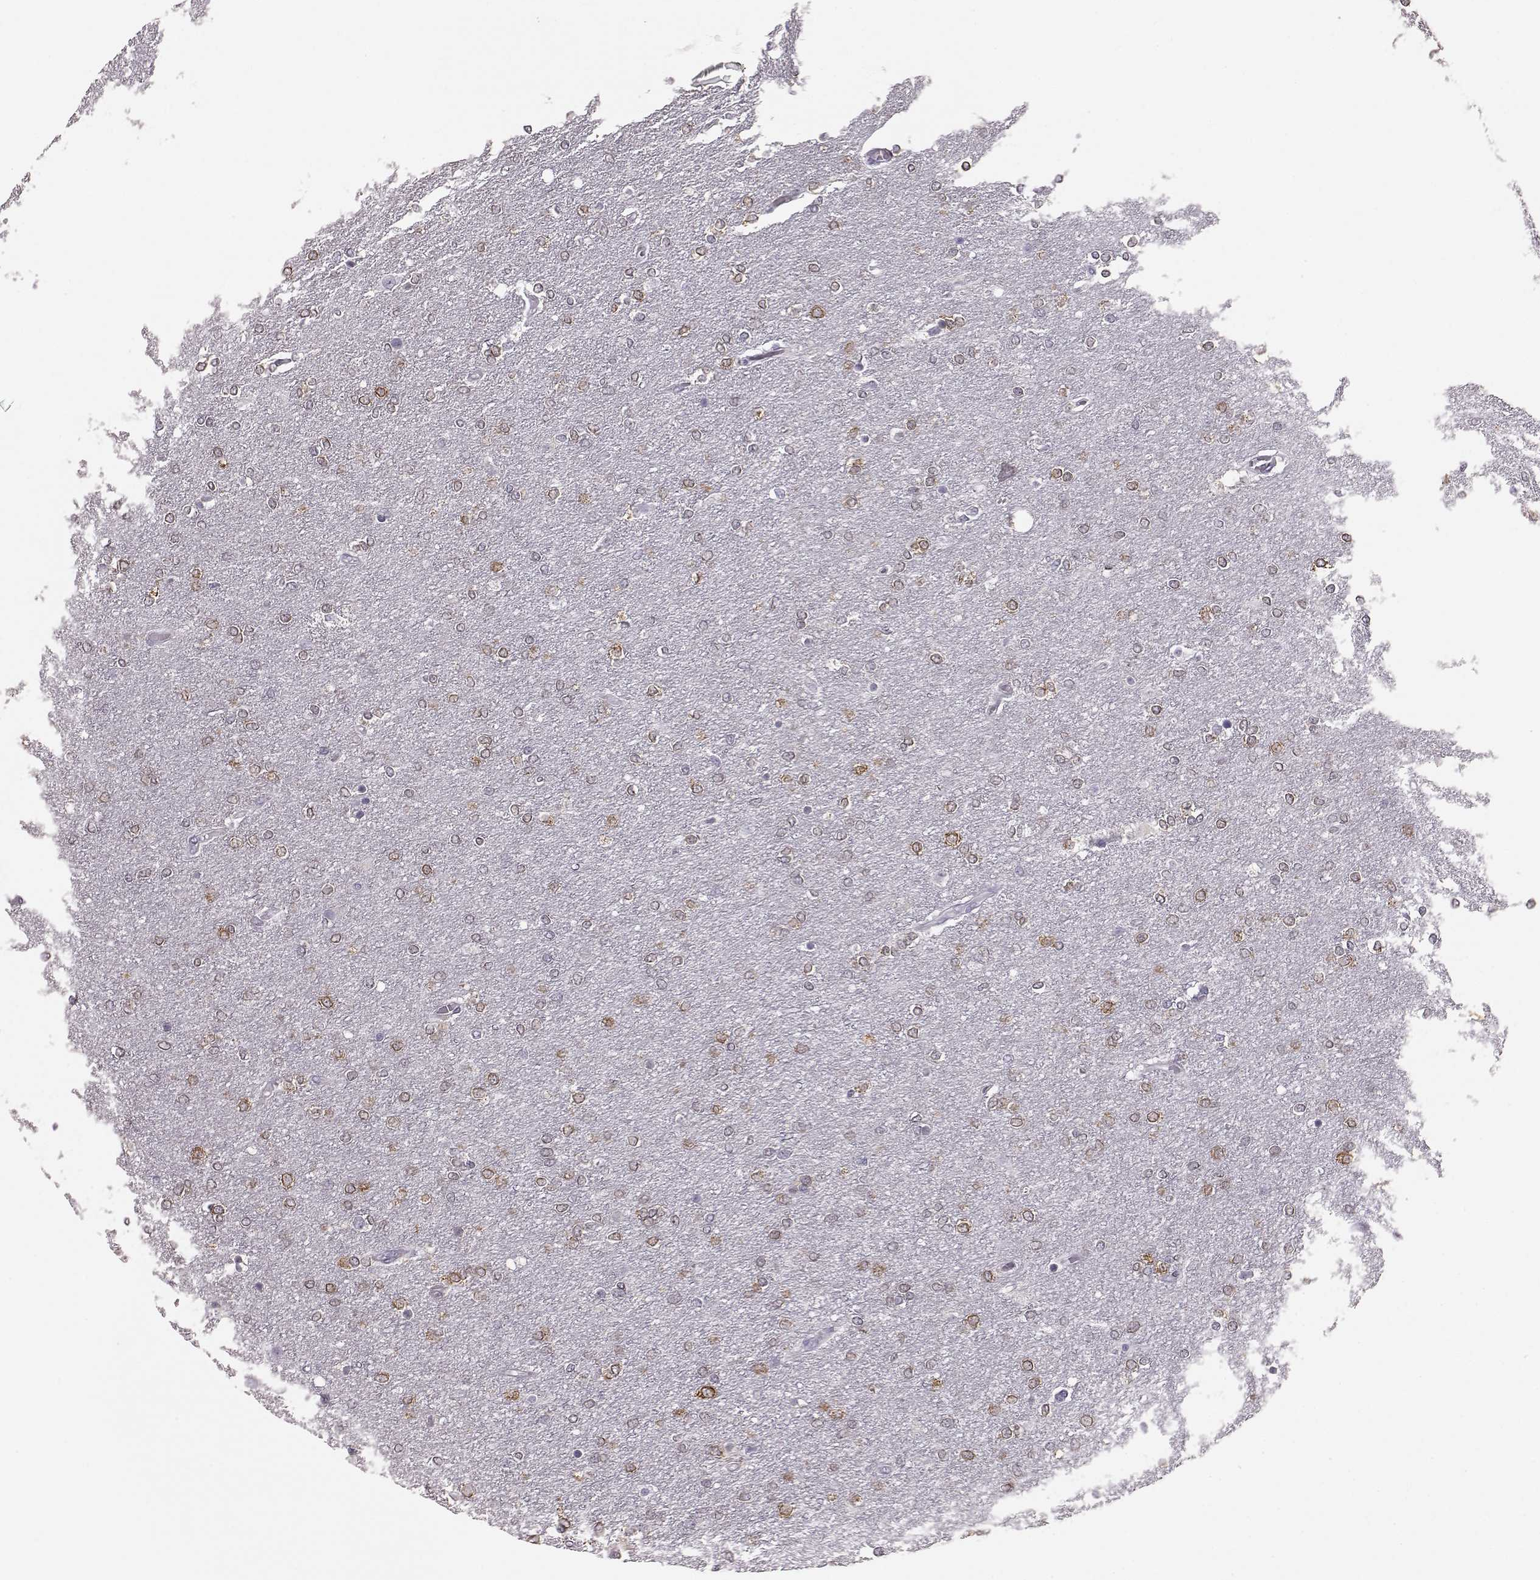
{"staining": {"intensity": "negative", "quantity": "none", "location": "none"}, "tissue": "glioma", "cell_type": "Tumor cells", "image_type": "cancer", "snomed": [{"axis": "morphology", "description": "Glioma, malignant, High grade"}, {"axis": "topography", "description": "Brain"}], "caption": "The histopathology image demonstrates no staining of tumor cells in glioma.", "gene": "ELOVL5", "patient": {"sex": "female", "age": 61}}